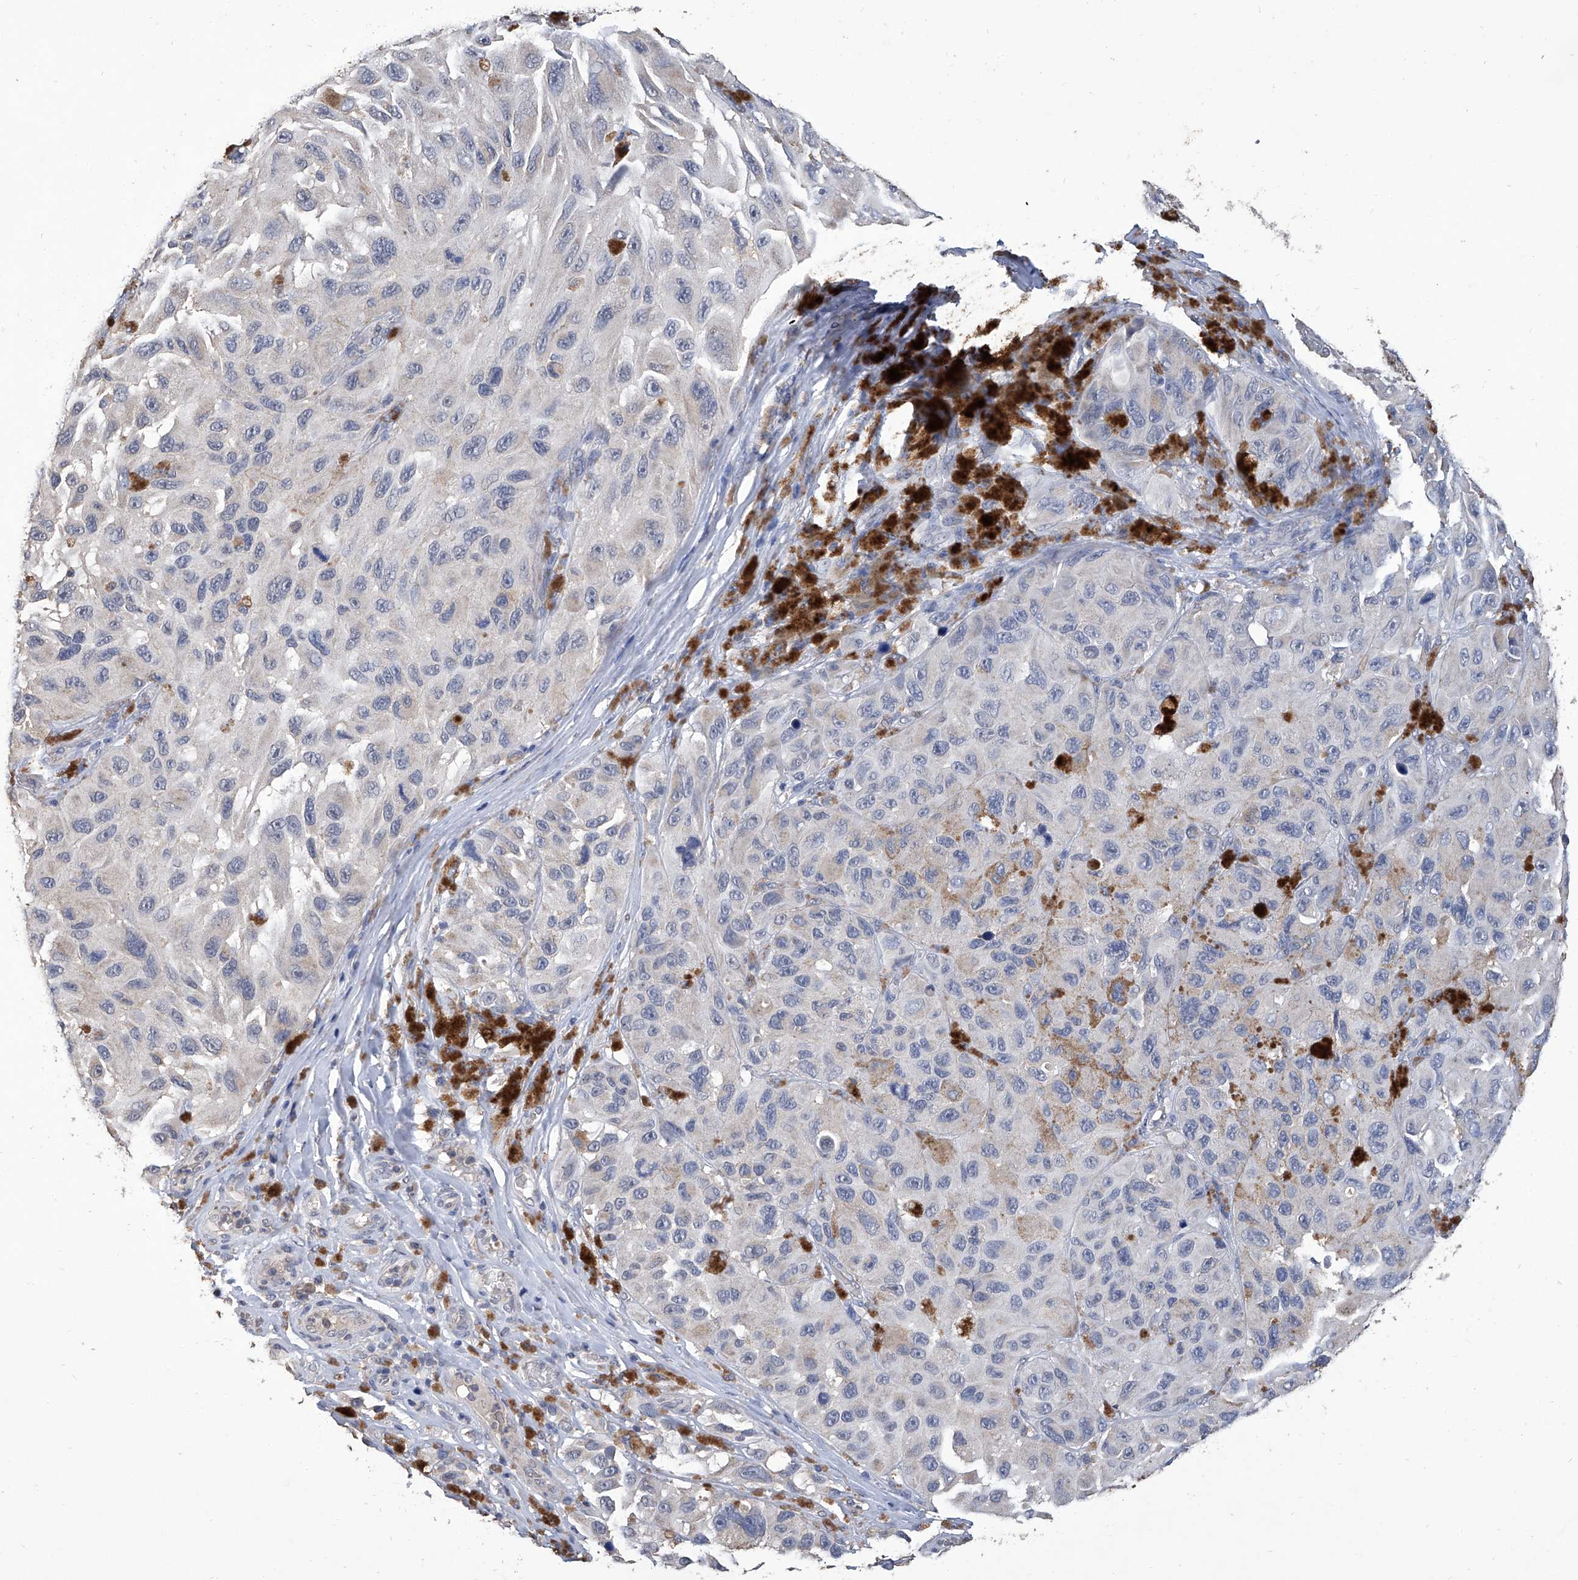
{"staining": {"intensity": "negative", "quantity": "none", "location": "none"}, "tissue": "melanoma", "cell_type": "Tumor cells", "image_type": "cancer", "snomed": [{"axis": "morphology", "description": "Malignant melanoma, NOS"}, {"axis": "topography", "description": "Skin"}], "caption": "DAB (3,3'-diaminobenzidine) immunohistochemical staining of human melanoma exhibits no significant positivity in tumor cells.", "gene": "GPT", "patient": {"sex": "female", "age": 73}}